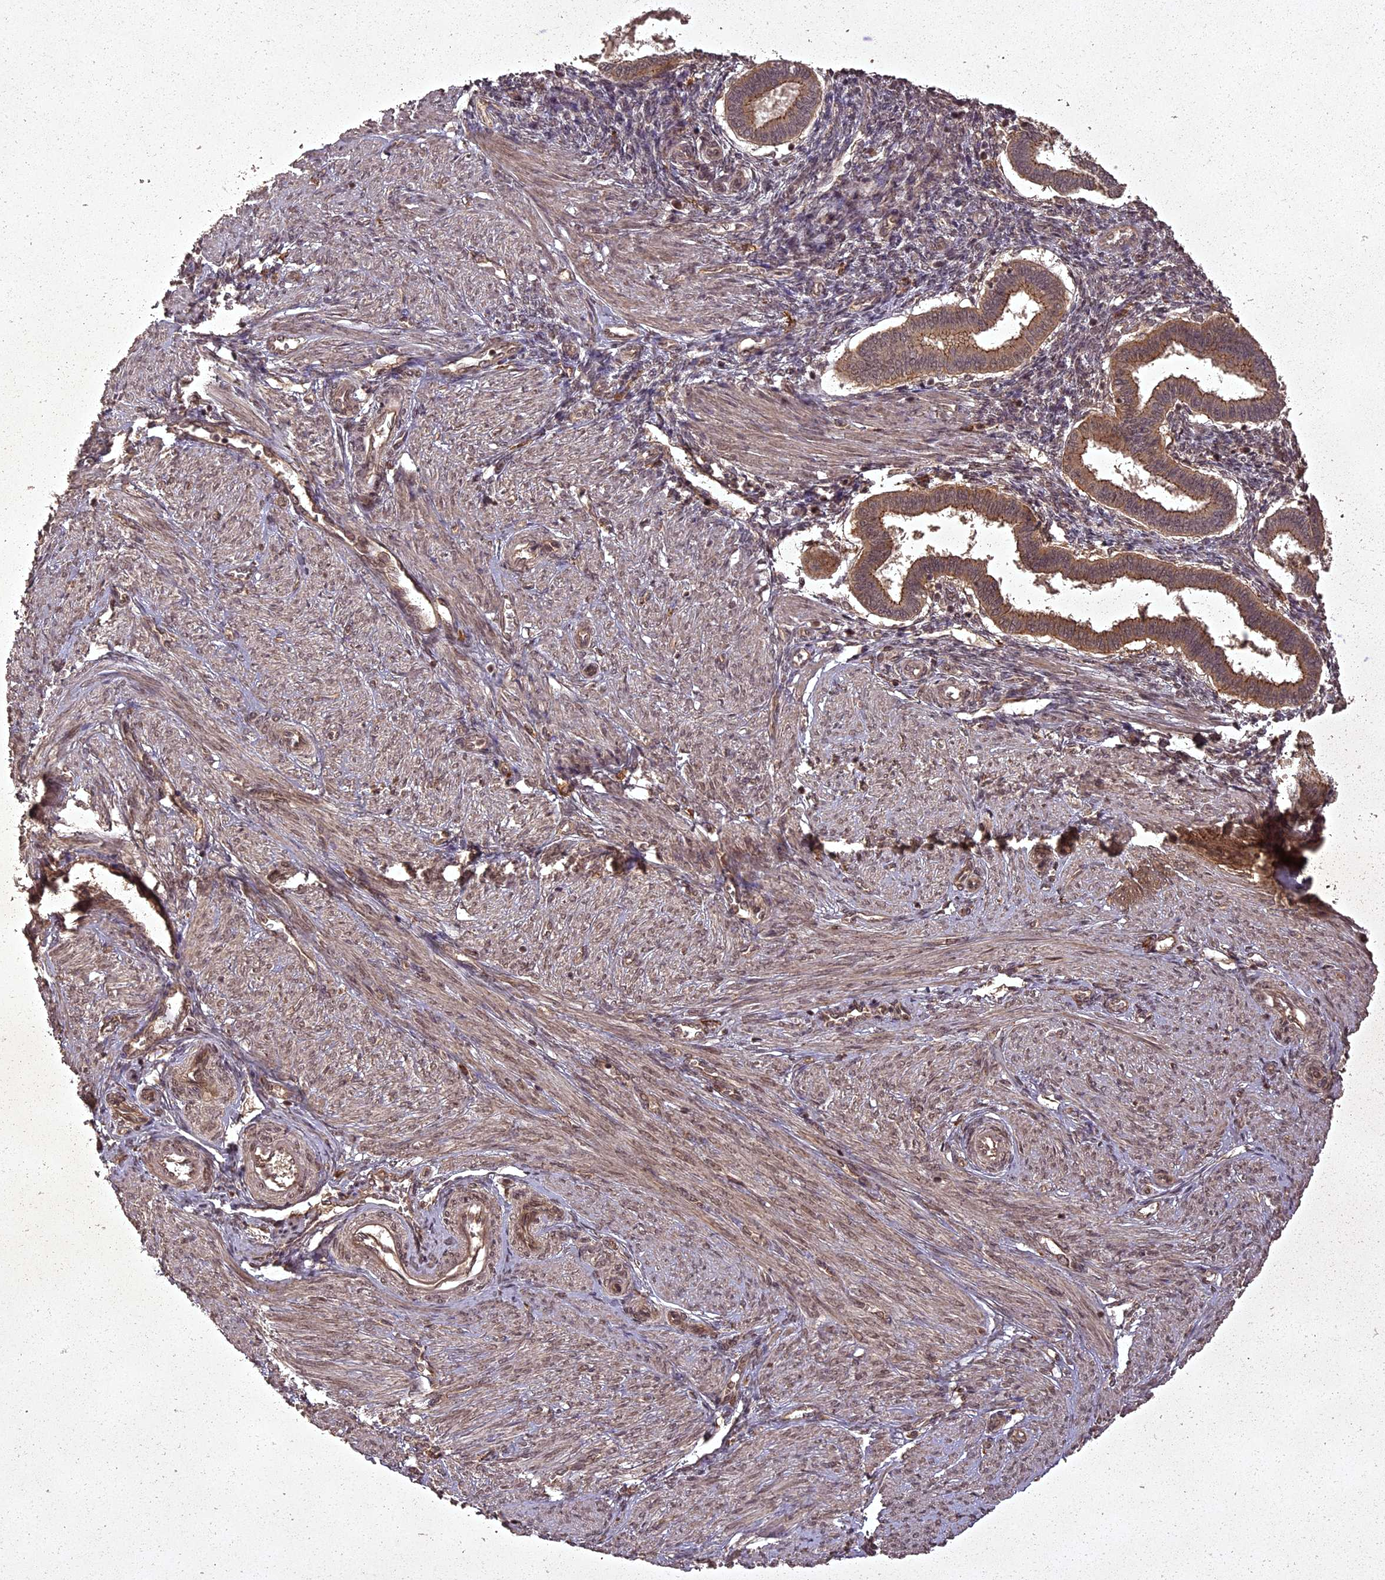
{"staining": {"intensity": "moderate", "quantity": ">75%", "location": "cytoplasmic/membranous,nuclear"}, "tissue": "endometrium", "cell_type": "Cells in endometrial stroma", "image_type": "normal", "snomed": [{"axis": "morphology", "description": "Normal tissue, NOS"}, {"axis": "topography", "description": "Endometrium"}], "caption": "This is a photomicrograph of immunohistochemistry (IHC) staining of unremarkable endometrium, which shows moderate expression in the cytoplasmic/membranous,nuclear of cells in endometrial stroma.", "gene": "ING5", "patient": {"sex": "female", "age": 24}}